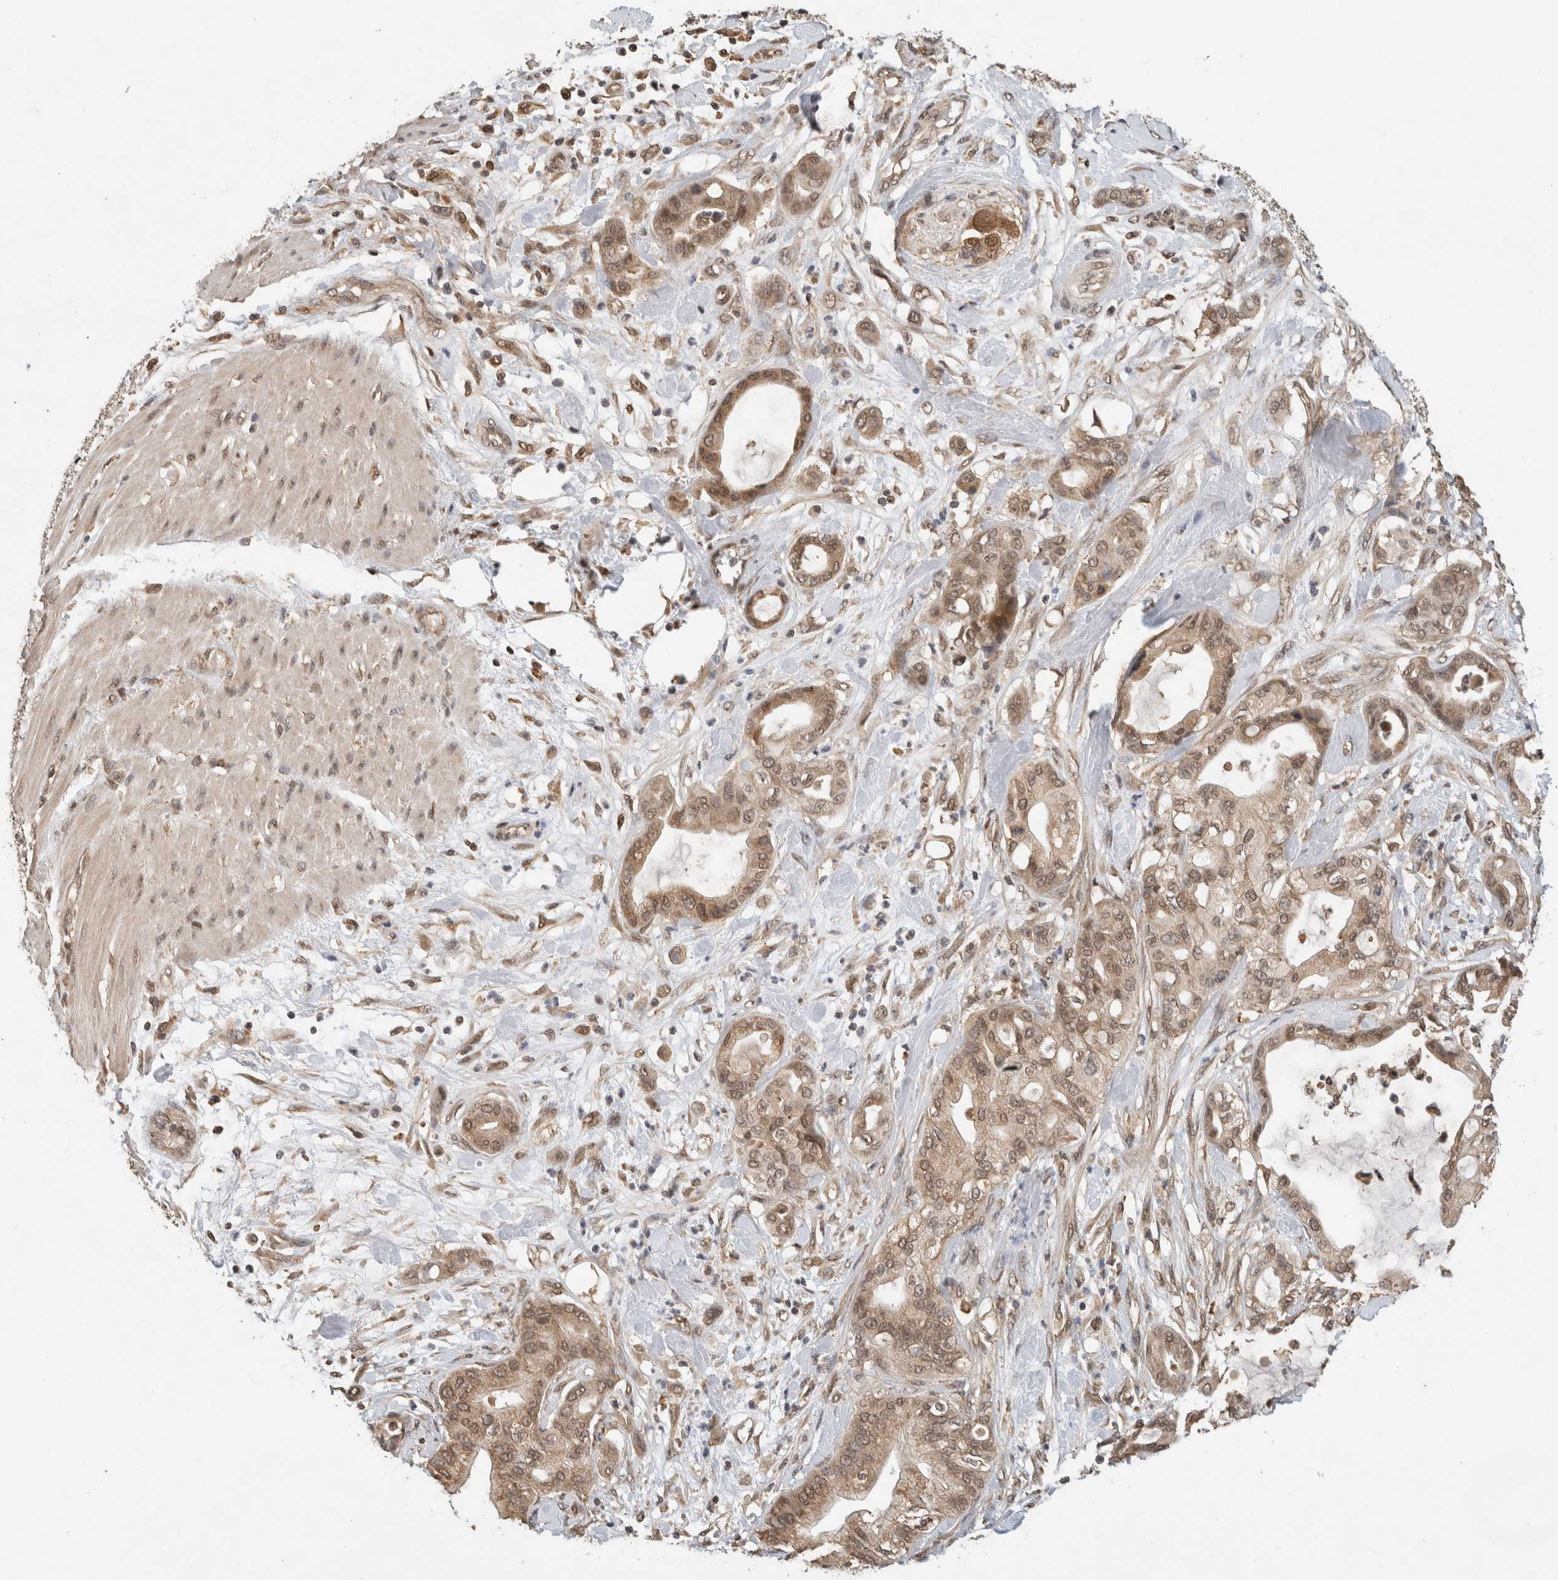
{"staining": {"intensity": "moderate", "quantity": ">75%", "location": "cytoplasmic/membranous,nuclear"}, "tissue": "pancreatic cancer", "cell_type": "Tumor cells", "image_type": "cancer", "snomed": [{"axis": "morphology", "description": "Adenocarcinoma, NOS"}, {"axis": "morphology", "description": "Adenocarcinoma, metastatic, NOS"}, {"axis": "topography", "description": "Lymph node"}, {"axis": "topography", "description": "Pancreas"}, {"axis": "topography", "description": "Duodenum"}], "caption": "Immunohistochemical staining of human pancreatic cancer exhibits medium levels of moderate cytoplasmic/membranous and nuclear protein positivity in approximately >75% of tumor cells.", "gene": "C1orf21", "patient": {"sex": "female", "age": 64}}